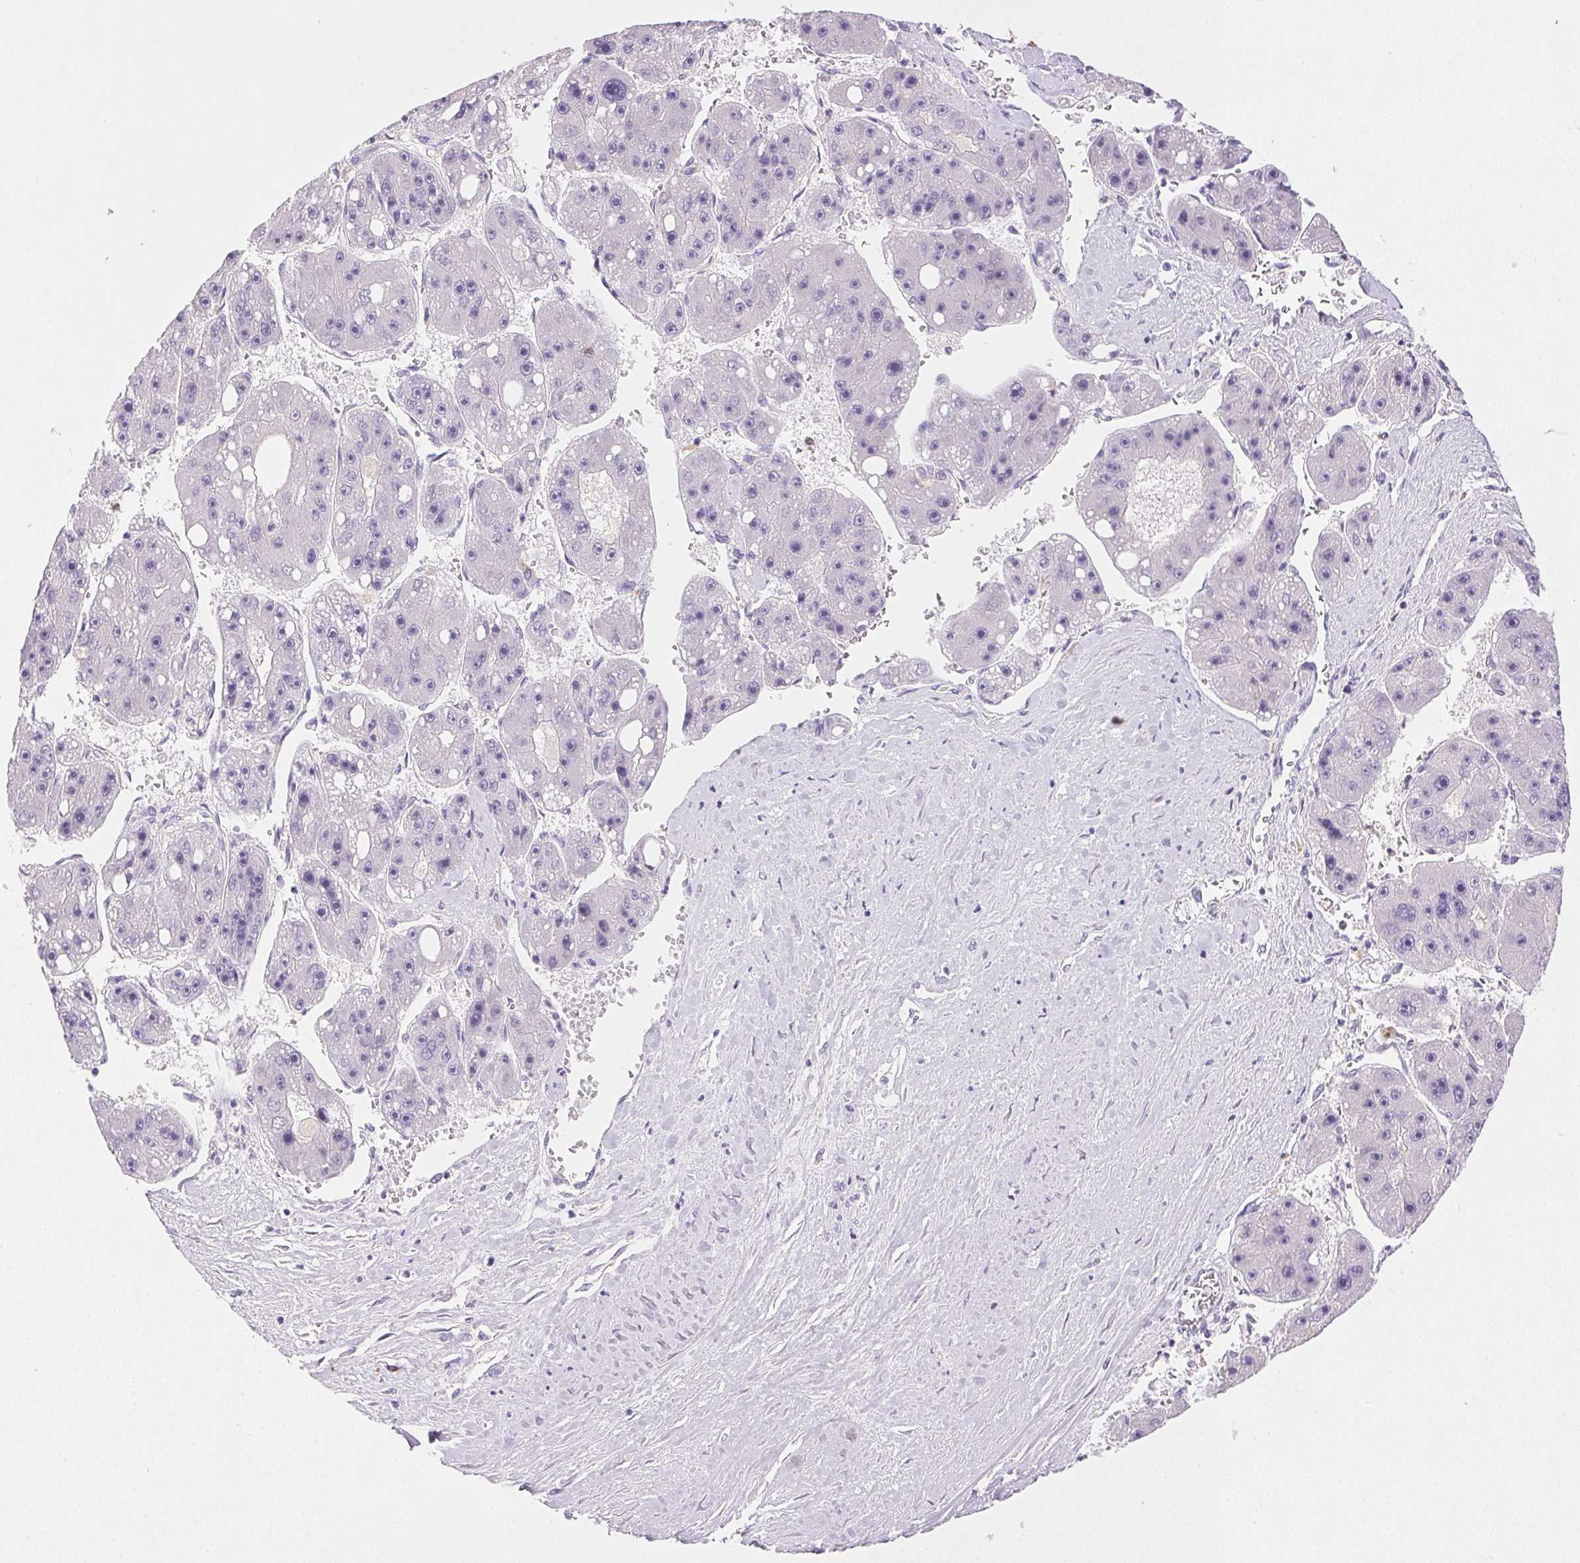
{"staining": {"intensity": "negative", "quantity": "none", "location": "none"}, "tissue": "liver cancer", "cell_type": "Tumor cells", "image_type": "cancer", "snomed": [{"axis": "morphology", "description": "Carcinoma, Hepatocellular, NOS"}, {"axis": "topography", "description": "Liver"}], "caption": "Immunohistochemistry photomicrograph of neoplastic tissue: liver cancer stained with DAB shows no significant protein expression in tumor cells.", "gene": "EMX2", "patient": {"sex": "female", "age": 61}}